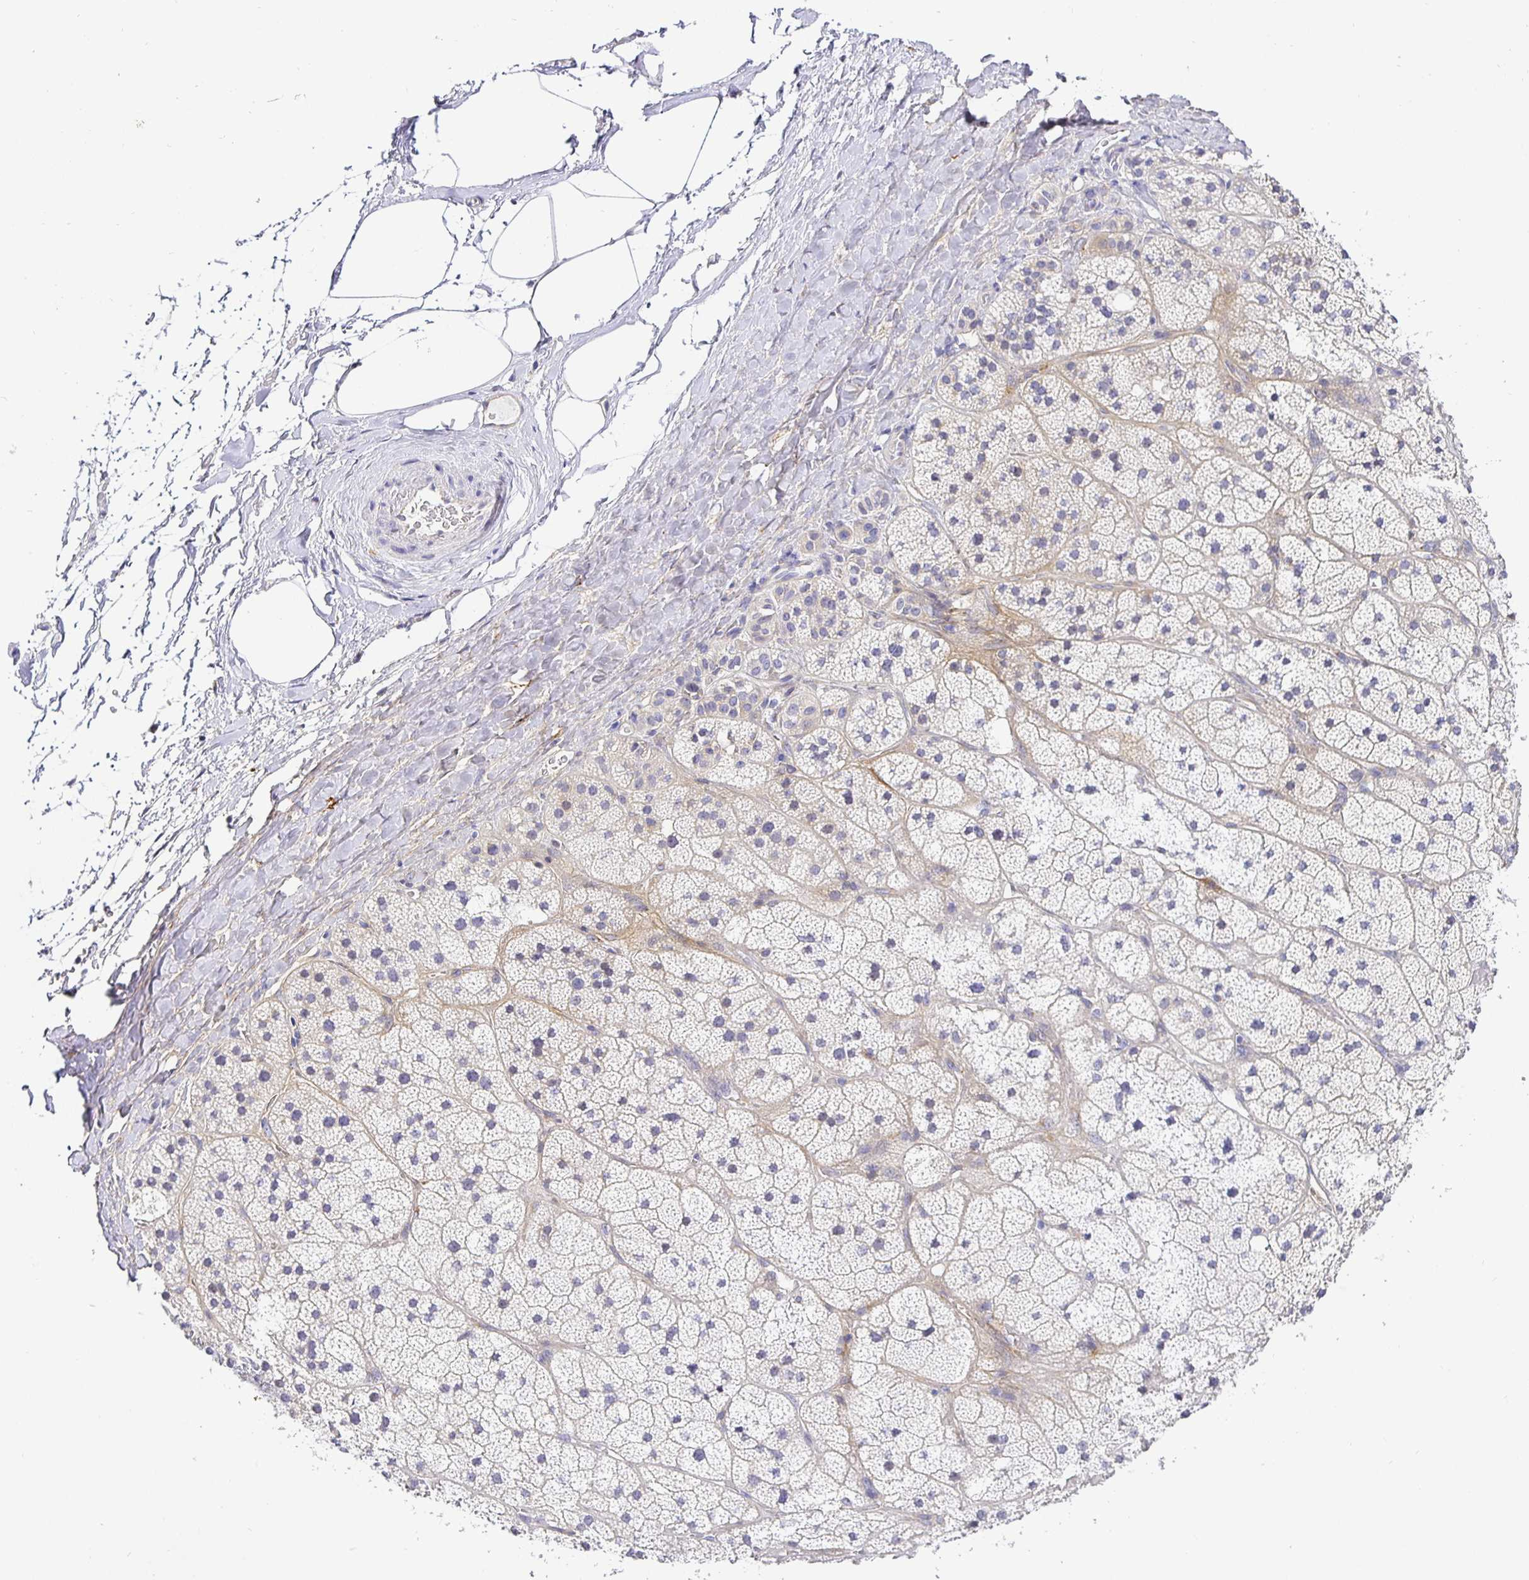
{"staining": {"intensity": "weak", "quantity": "<25%", "location": "cytoplasmic/membranous"}, "tissue": "adrenal gland", "cell_type": "Glandular cells", "image_type": "normal", "snomed": [{"axis": "morphology", "description": "Normal tissue, NOS"}, {"axis": "topography", "description": "Adrenal gland"}], "caption": "DAB immunohistochemical staining of normal human adrenal gland exhibits no significant staining in glandular cells.", "gene": "OPALIN", "patient": {"sex": "male", "age": 57}}